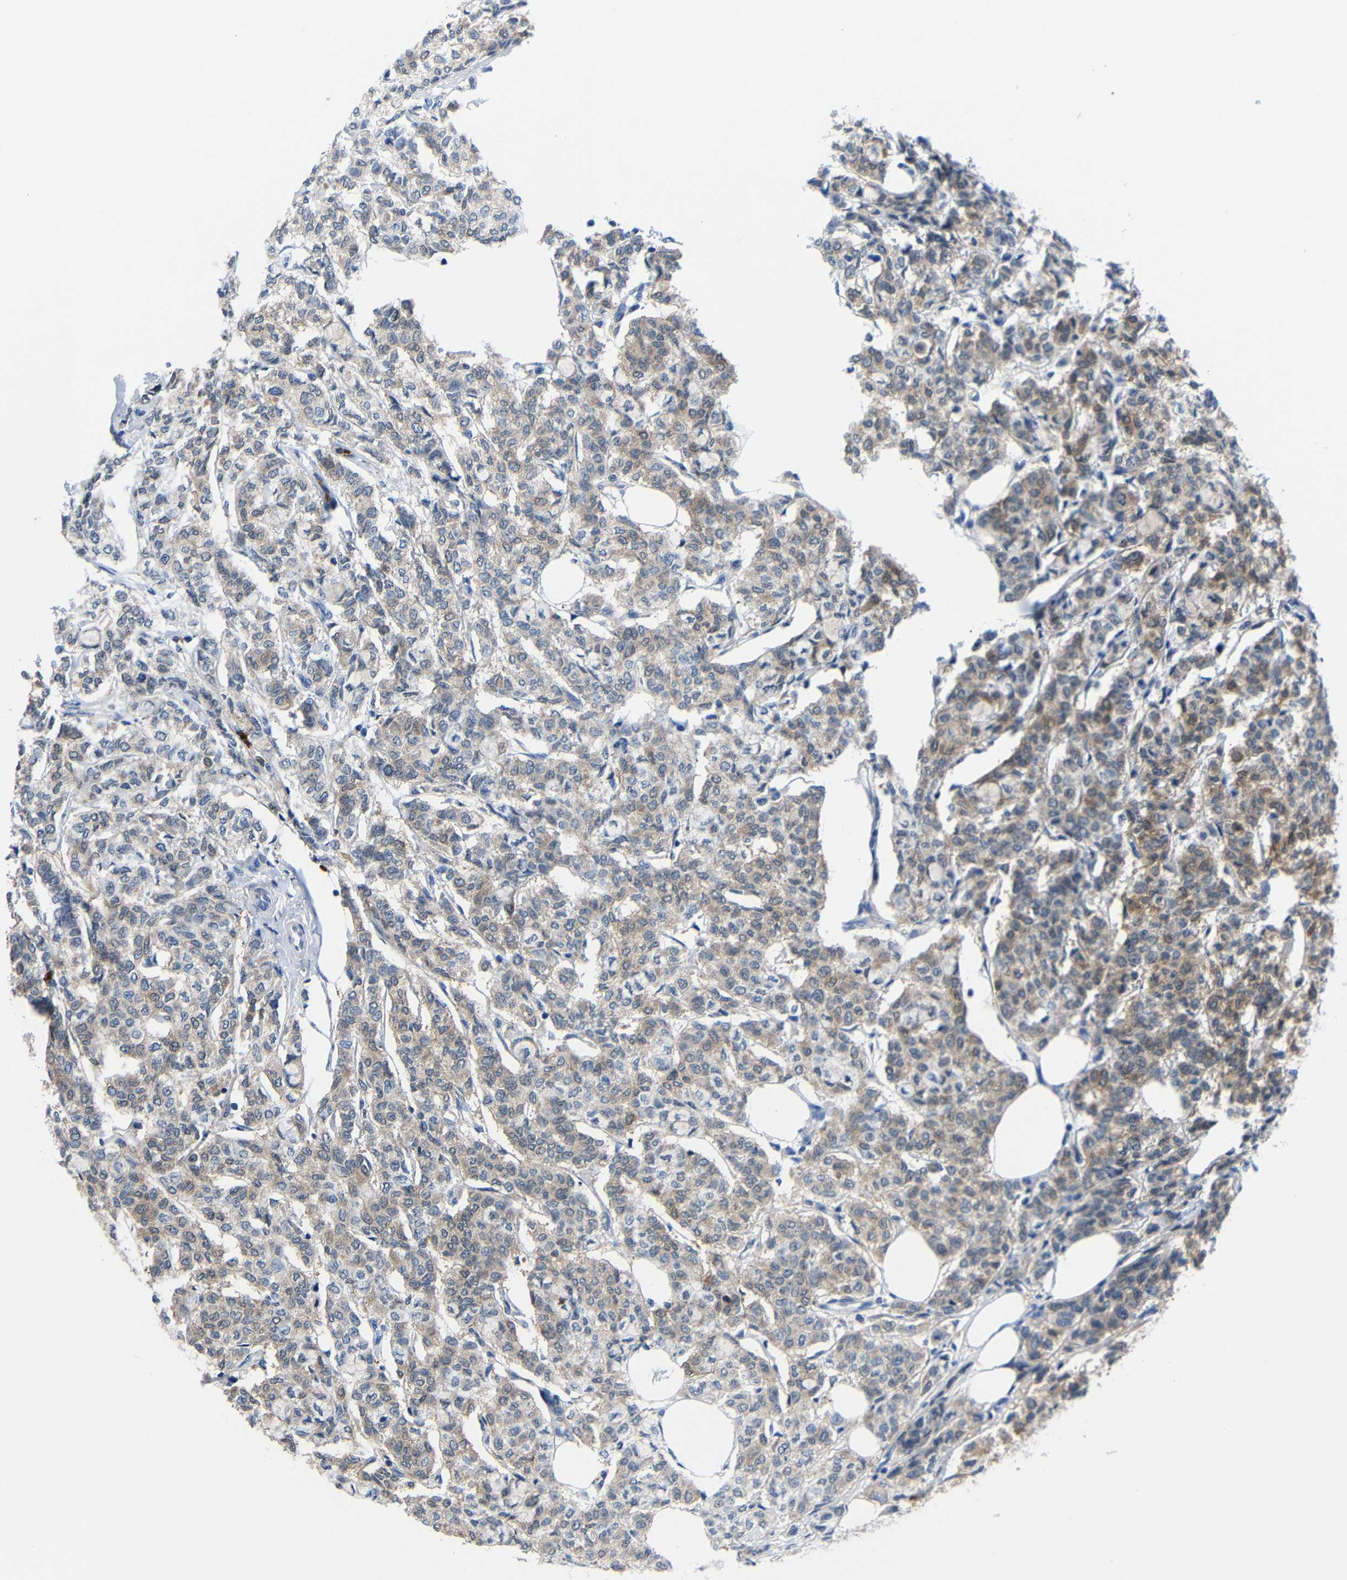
{"staining": {"intensity": "moderate", "quantity": ">75%", "location": "cytoplasmic/membranous"}, "tissue": "breast cancer", "cell_type": "Tumor cells", "image_type": "cancer", "snomed": [{"axis": "morphology", "description": "Lobular carcinoma"}, {"axis": "topography", "description": "Breast"}], "caption": "IHC of breast lobular carcinoma reveals medium levels of moderate cytoplasmic/membranous expression in approximately >75% of tumor cells. The staining was performed using DAB to visualize the protein expression in brown, while the nuclei were stained in blue with hematoxylin (Magnification: 20x).", "gene": "PEBP1", "patient": {"sex": "female", "age": 60}}